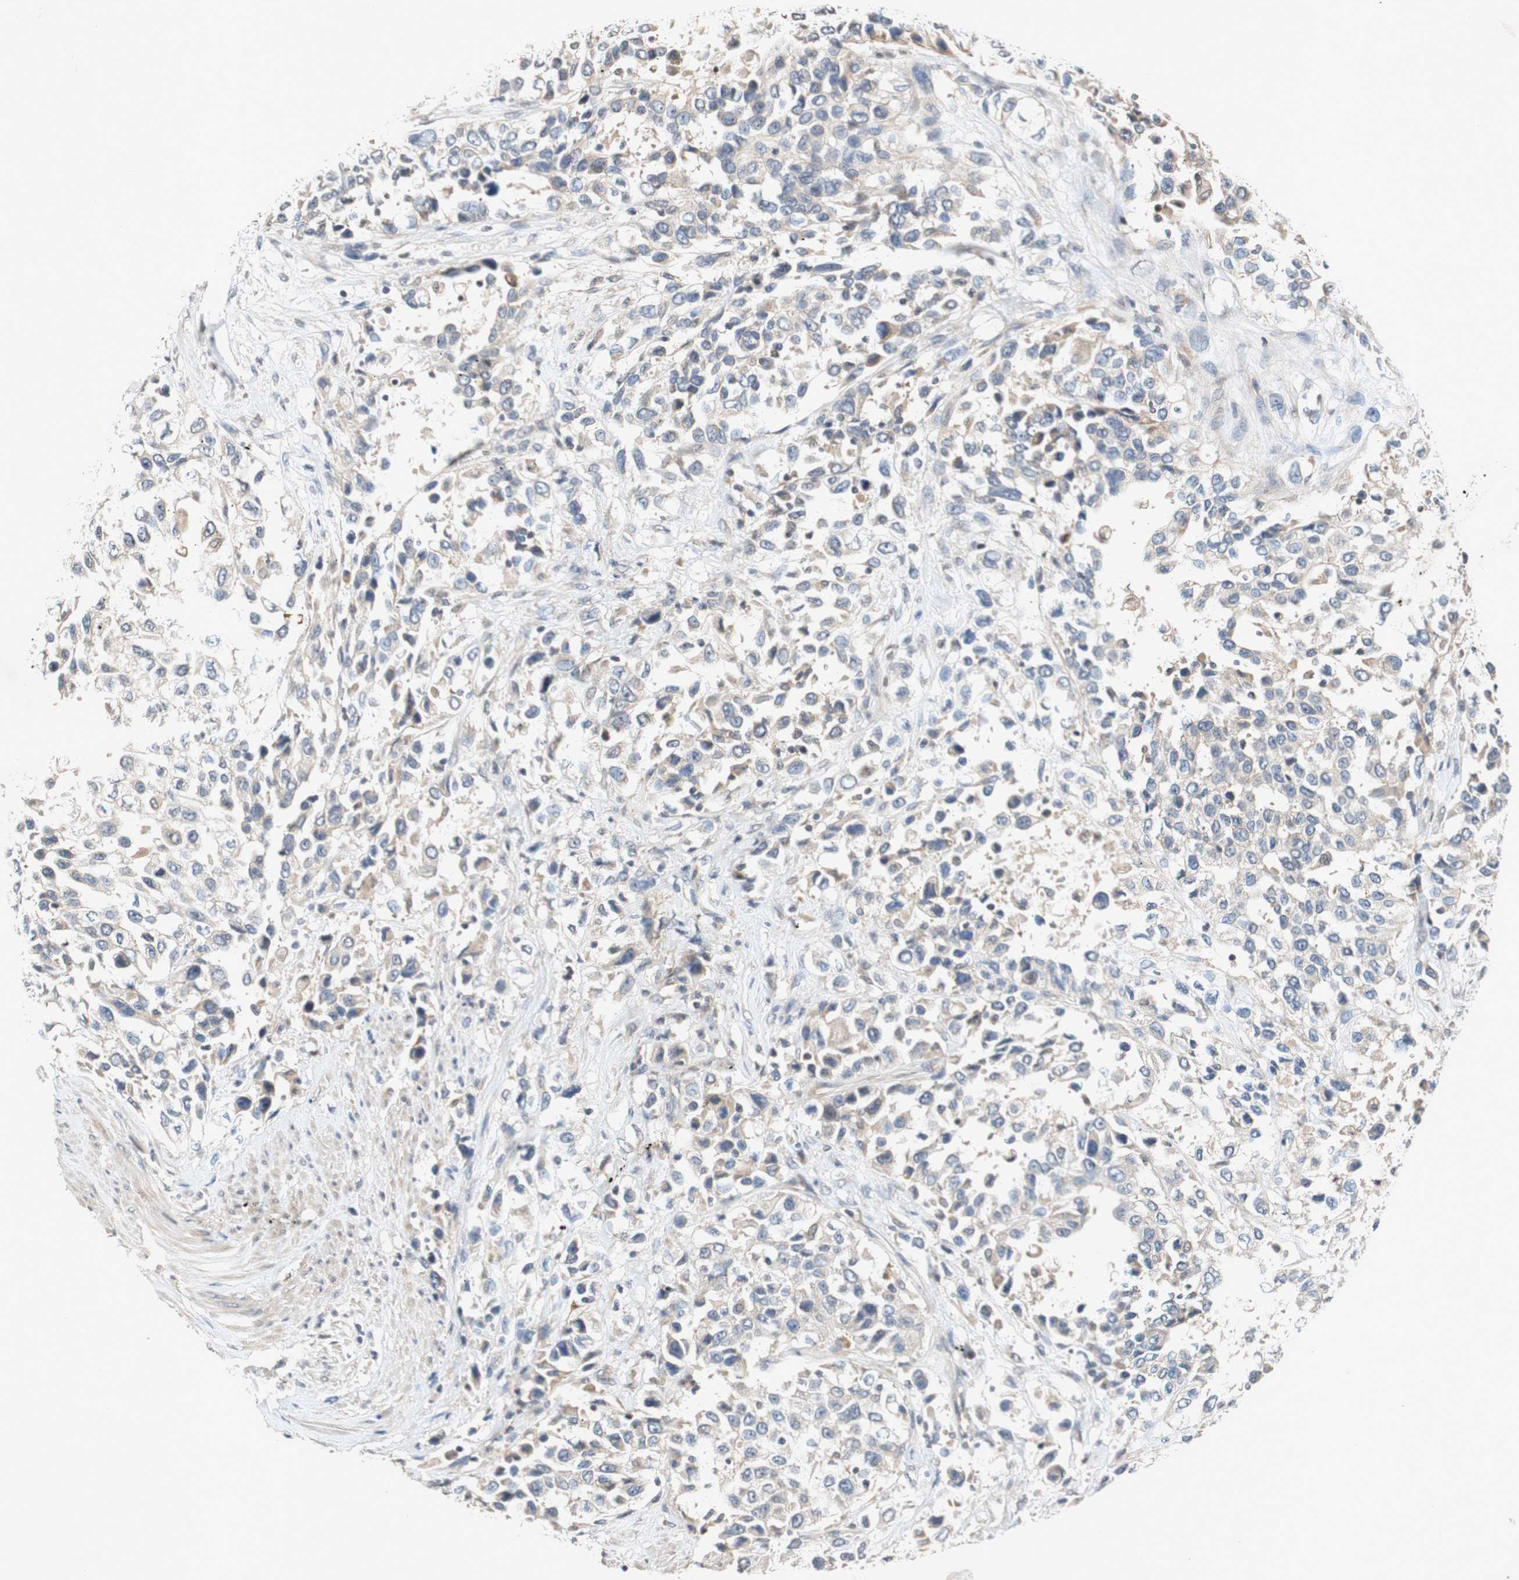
{"staining": {"intensity": "weak", "quantity": "25%-75%", "location": "cytoplasmic/membranous"}, "tissue": "urothelial cancer", "cell_type": "Tumor cells", "image_type": "cancer", "snomed": [{"axis": "morphology", "description": "Urothelial carcinoma, High grade"}, {"axis": "topography", "description": "Urinary bladder"}], "caption": "Immunohistochemistry (DAB) staining of human urothelial carcinoma (high-grade) displays weak cytoplasmic/membranous protein positivity in approximately 25%-75% of tumor cells.", "gene": "PIN1", "patient": {"sex": "female", "age": 80}}